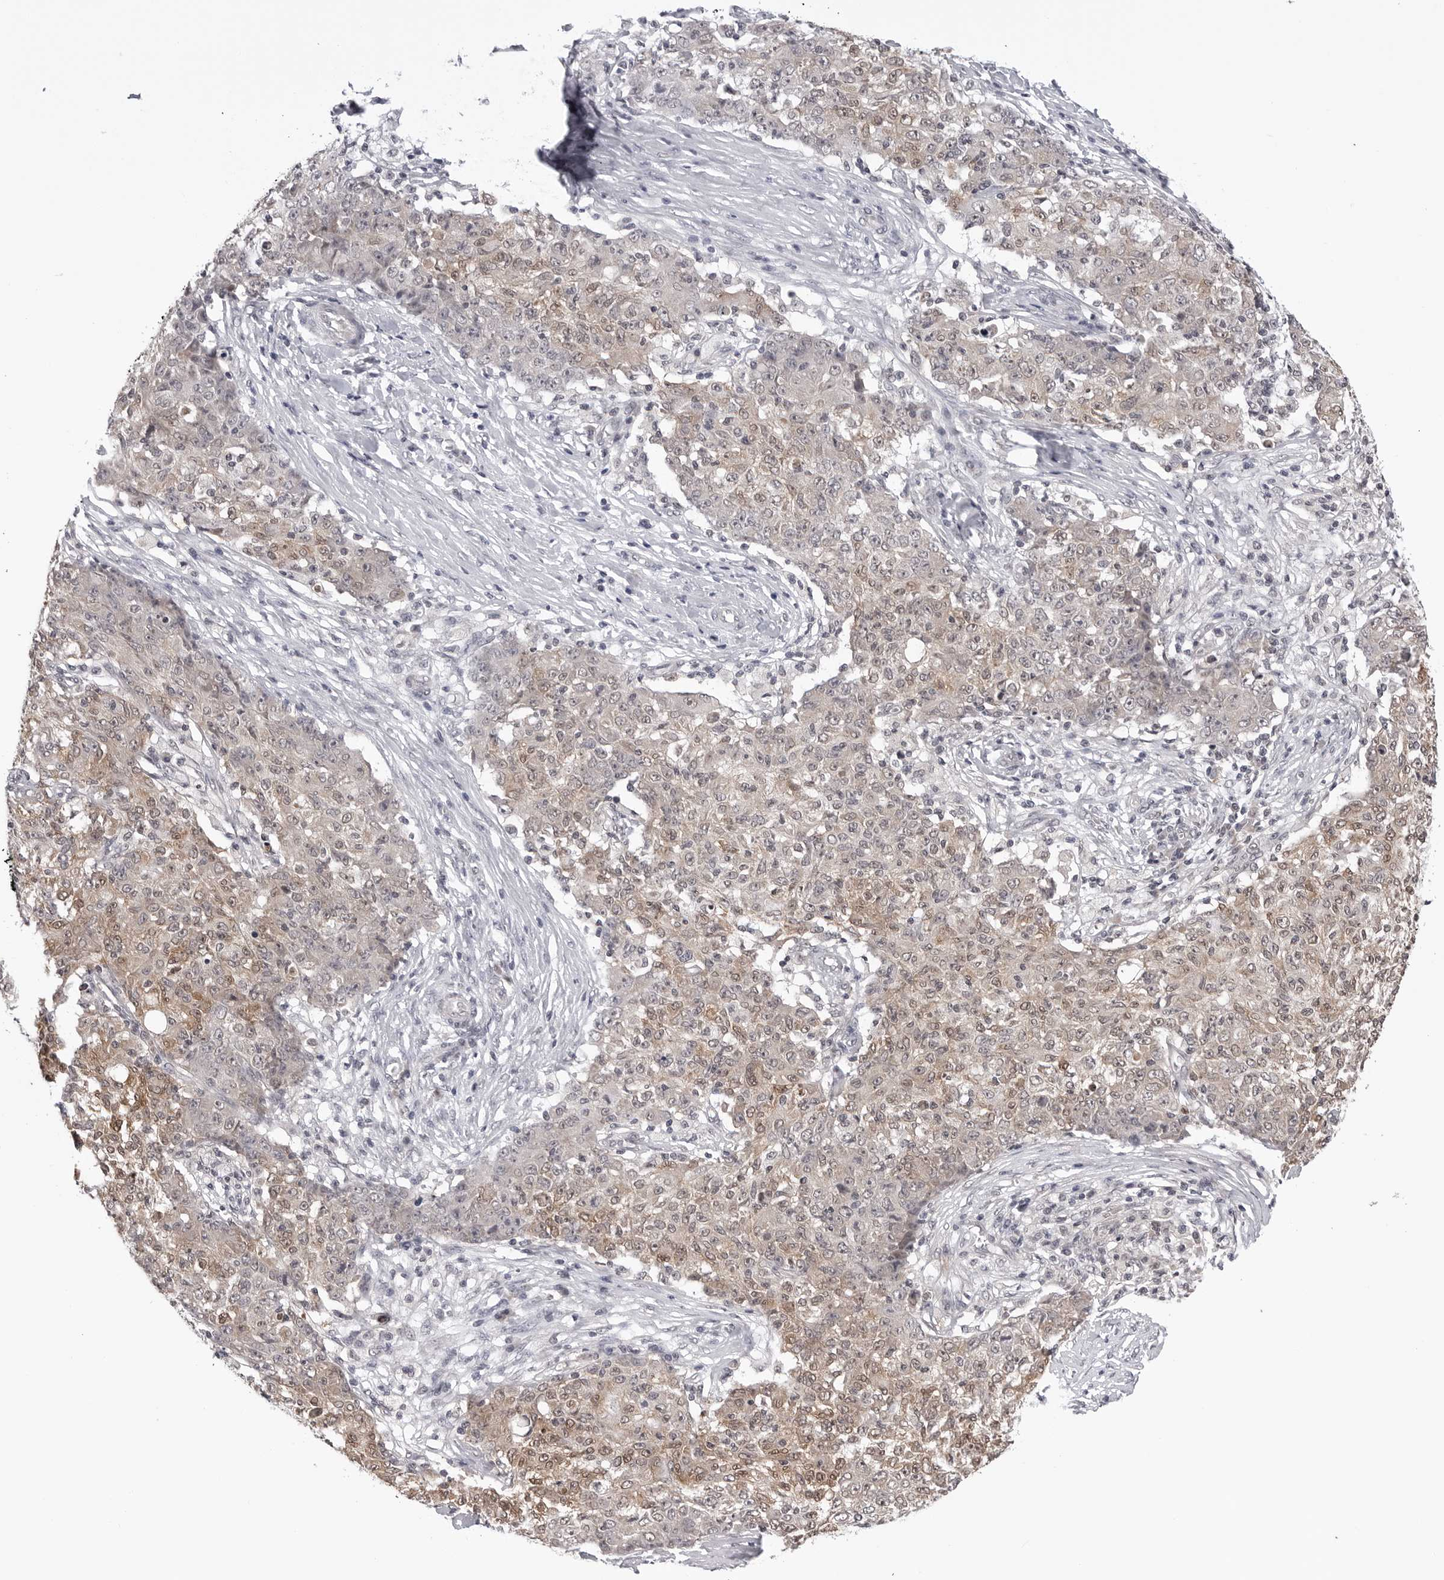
{"staining": {"intensity": "weak", "quantity": "25%-75%", "location": "cytoplasmic/membranous,nuclear"}, "tissue": "ovarian cancer", "cell_type": "Tumor cells", "image_type": "cancer", "snomed": [{"axis": "morphology", "description": "Carcinoma, endometroid"}, {"axis": "topography", "description": "Ovary"}], "caption": "Brown immunohistochemical staining in human ovarian cancer displays weak cytoplasmic/membranous and nuclear staining in about 25%-75% of tumor cells.", "gene": "CDK20", "patient": {"sex": "female", "age": 42}}